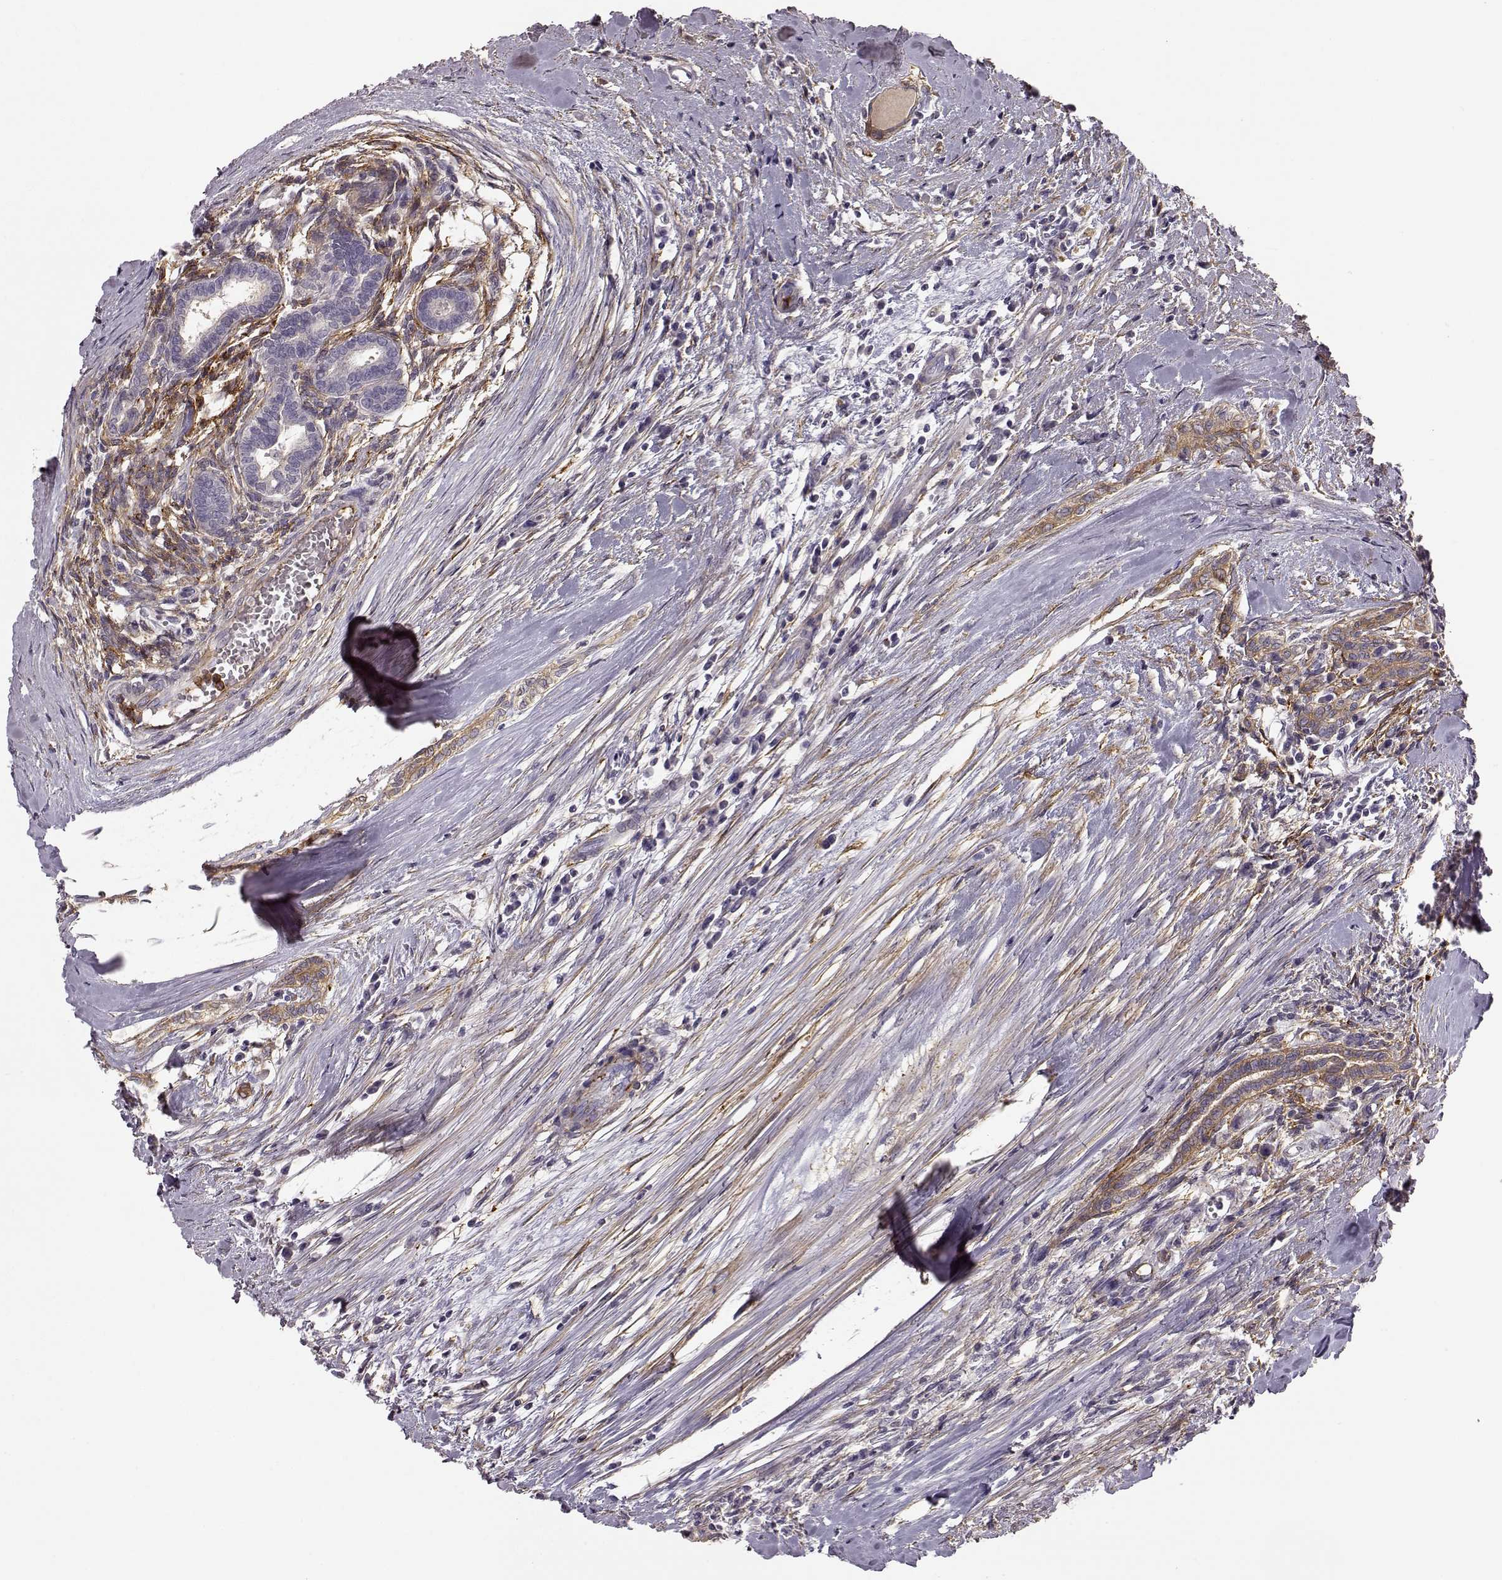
{"staining": {"intensity": "weak", "quantity": "25%-75%", "location": "cytoplasmic/membranous"}, "tissue": "testis cancer", "cell_type": "Tumor cells", "image_type": "cancer", "snomed": [{"axis": "morphology", "description": "Carcinoma, Embryonal, NOS"}, {"axis": "topography", "description": "Testis"}], "caption": "The histopathology image shows immunohistochemical staining of embryonal carcinoma (testis). There is weak cytoplasmic/membranous positivity is seen in approximately 25%-75% of tumor cells.", "gene": "TRIM69", "patient": {"sex": "male", "age": 37}}